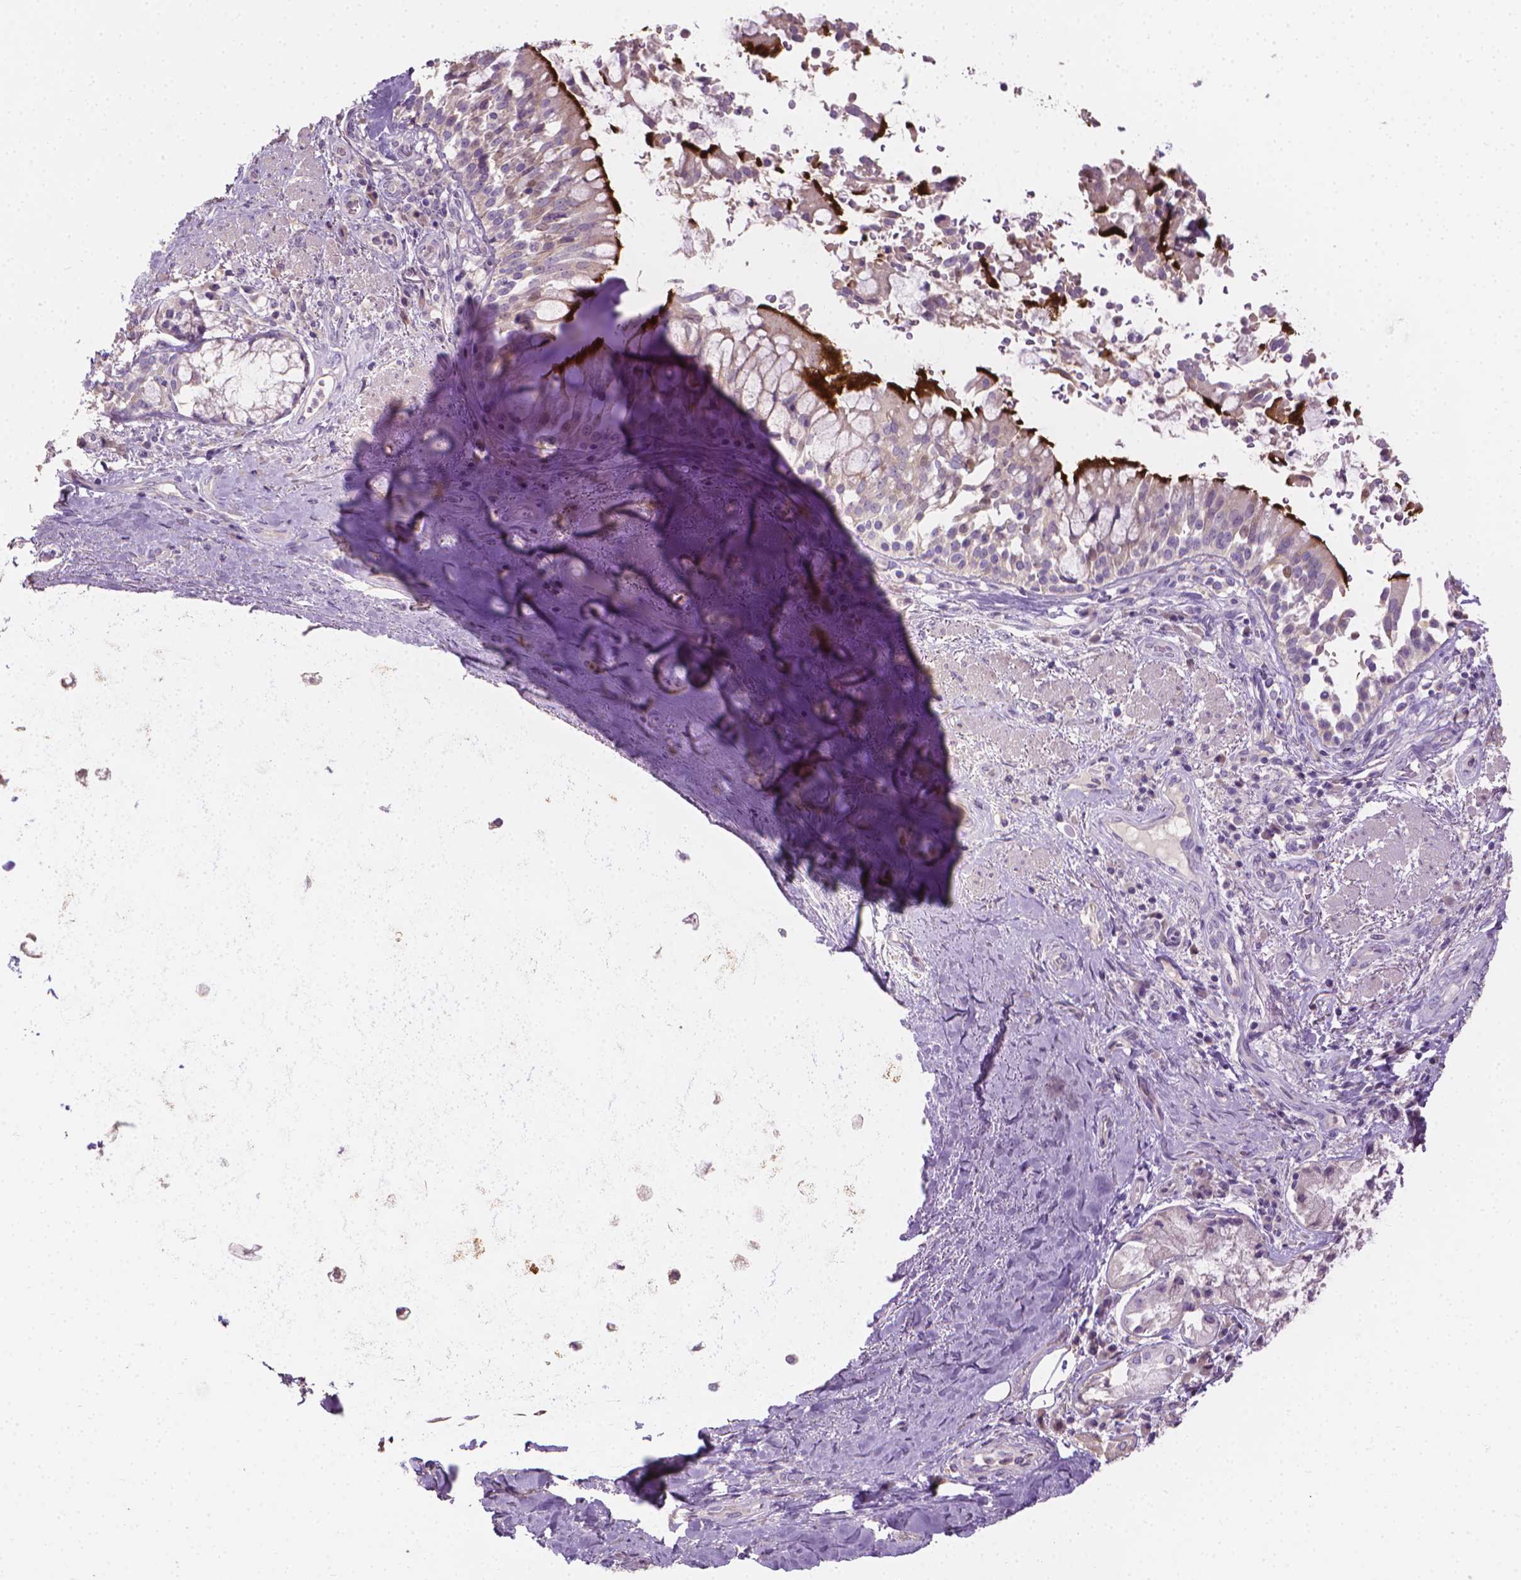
{"staining": {"intensity": "negative", "quantity": "none", "location": "none"}, "tissue": "adipose tissue", "cell_type": "Adipocytes", "image_type": "normal", "snomed": [{"axis": "morphology", "description": "Normal tissue, NOS"}, {"axis": "topography", "description": "Cartilage tissue"}, {"axis": "topography", "description": "Bronchus"}], "caption": "There is no significant expression in adipocytes of adipose tissue.", "gene": "CABCOCO1", "patient": {"sex": "male", "age": 64}}